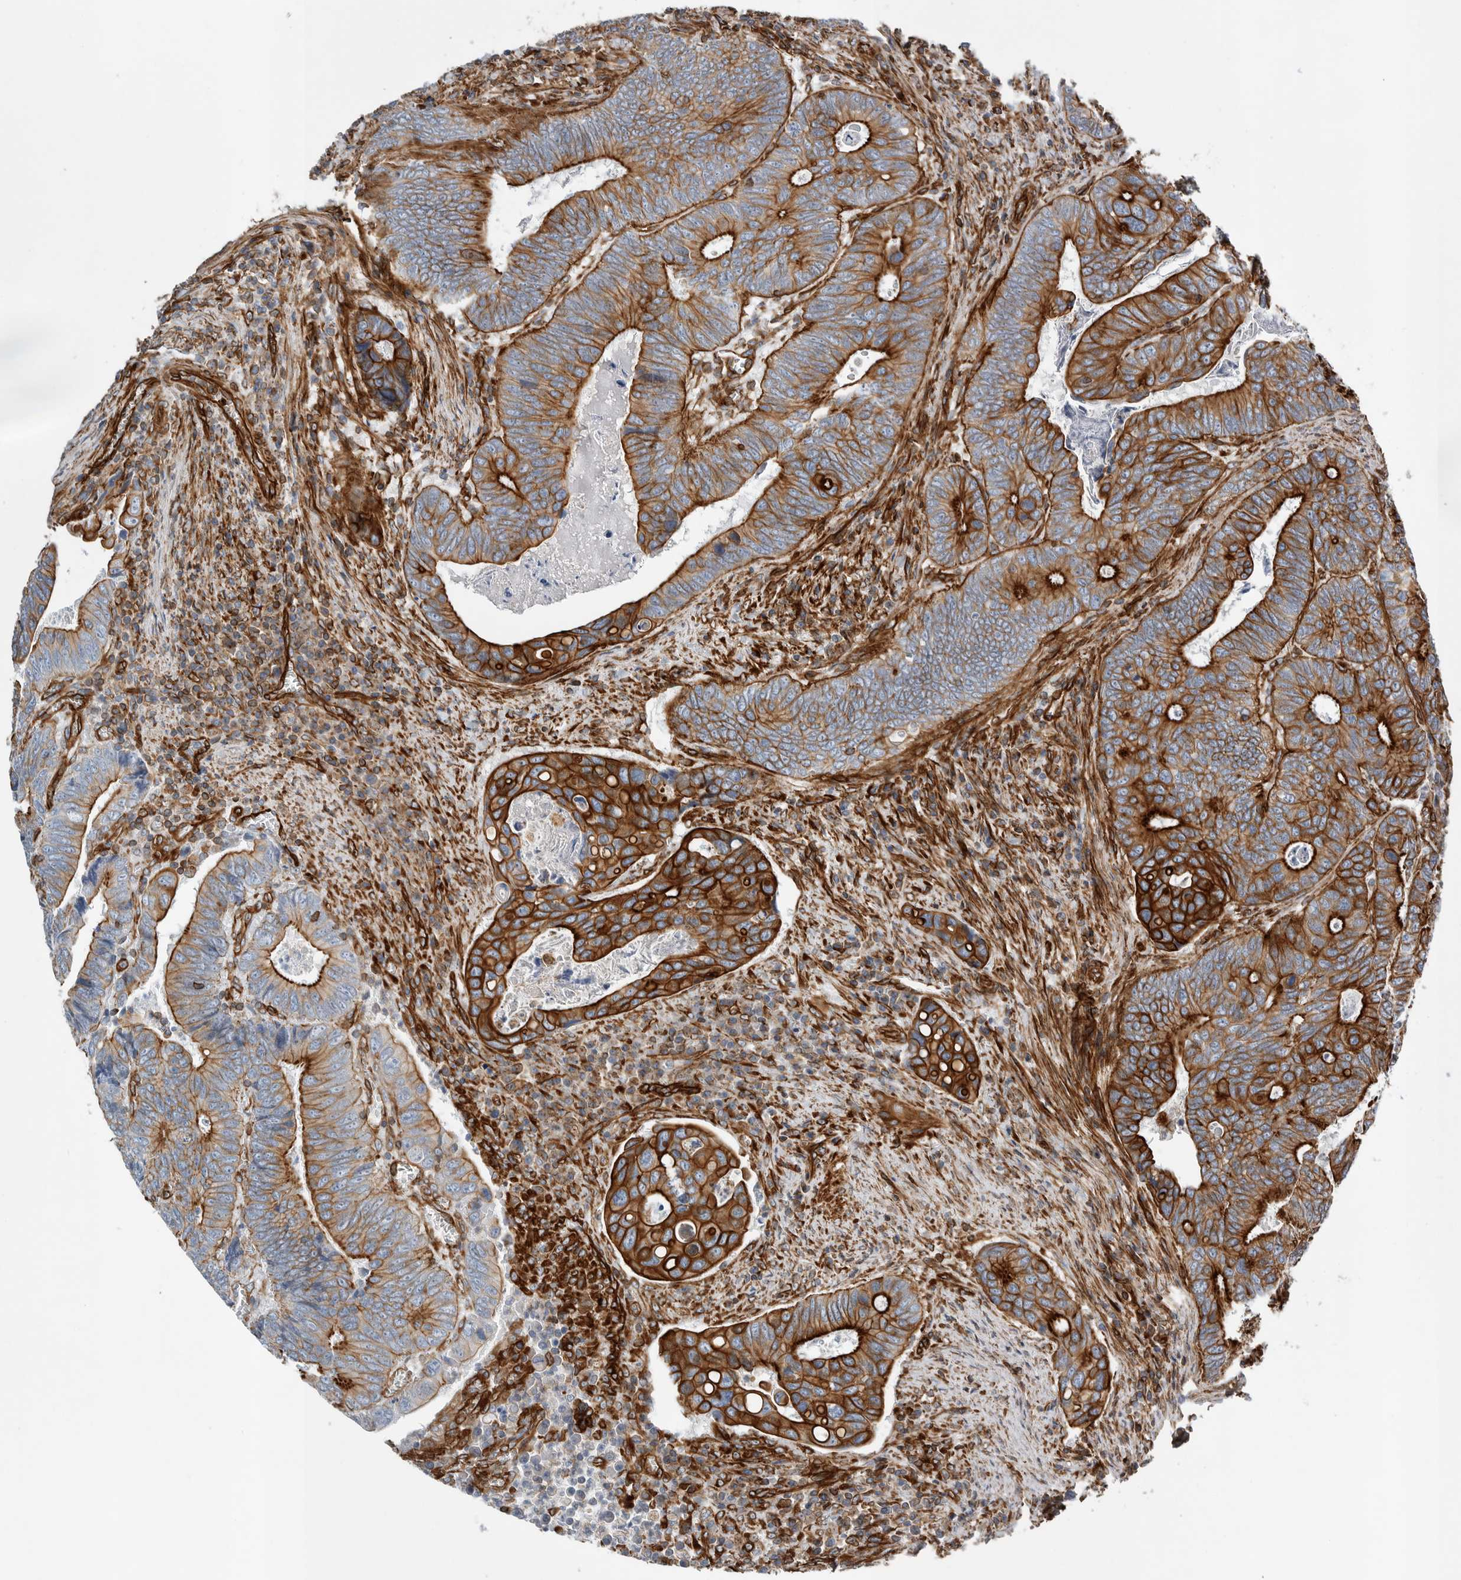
{"staining": {"intensity": "strong", "quantity": ">75%", "location": "cytoplasmic/membranous"}, "tissue": "colorectal cancer", "cell_type": "Tumor cells", "image_type": "cancer", "snomed": [{"axis": "morphology", "description": "Inflammation, NOS"}, {"axis": "morphology", "description": "Adenocarcinoma, NOS"}, {"axis": "topography", "description": "Colon"}], "caption": "Protein staining demonstrates strong cytoplasmic/membranous positivity in about >75% of tumor cells in colorectal adenocarcinoma.", "gene": "PLEC", "patient": {"sex": "male", "age": 72}}